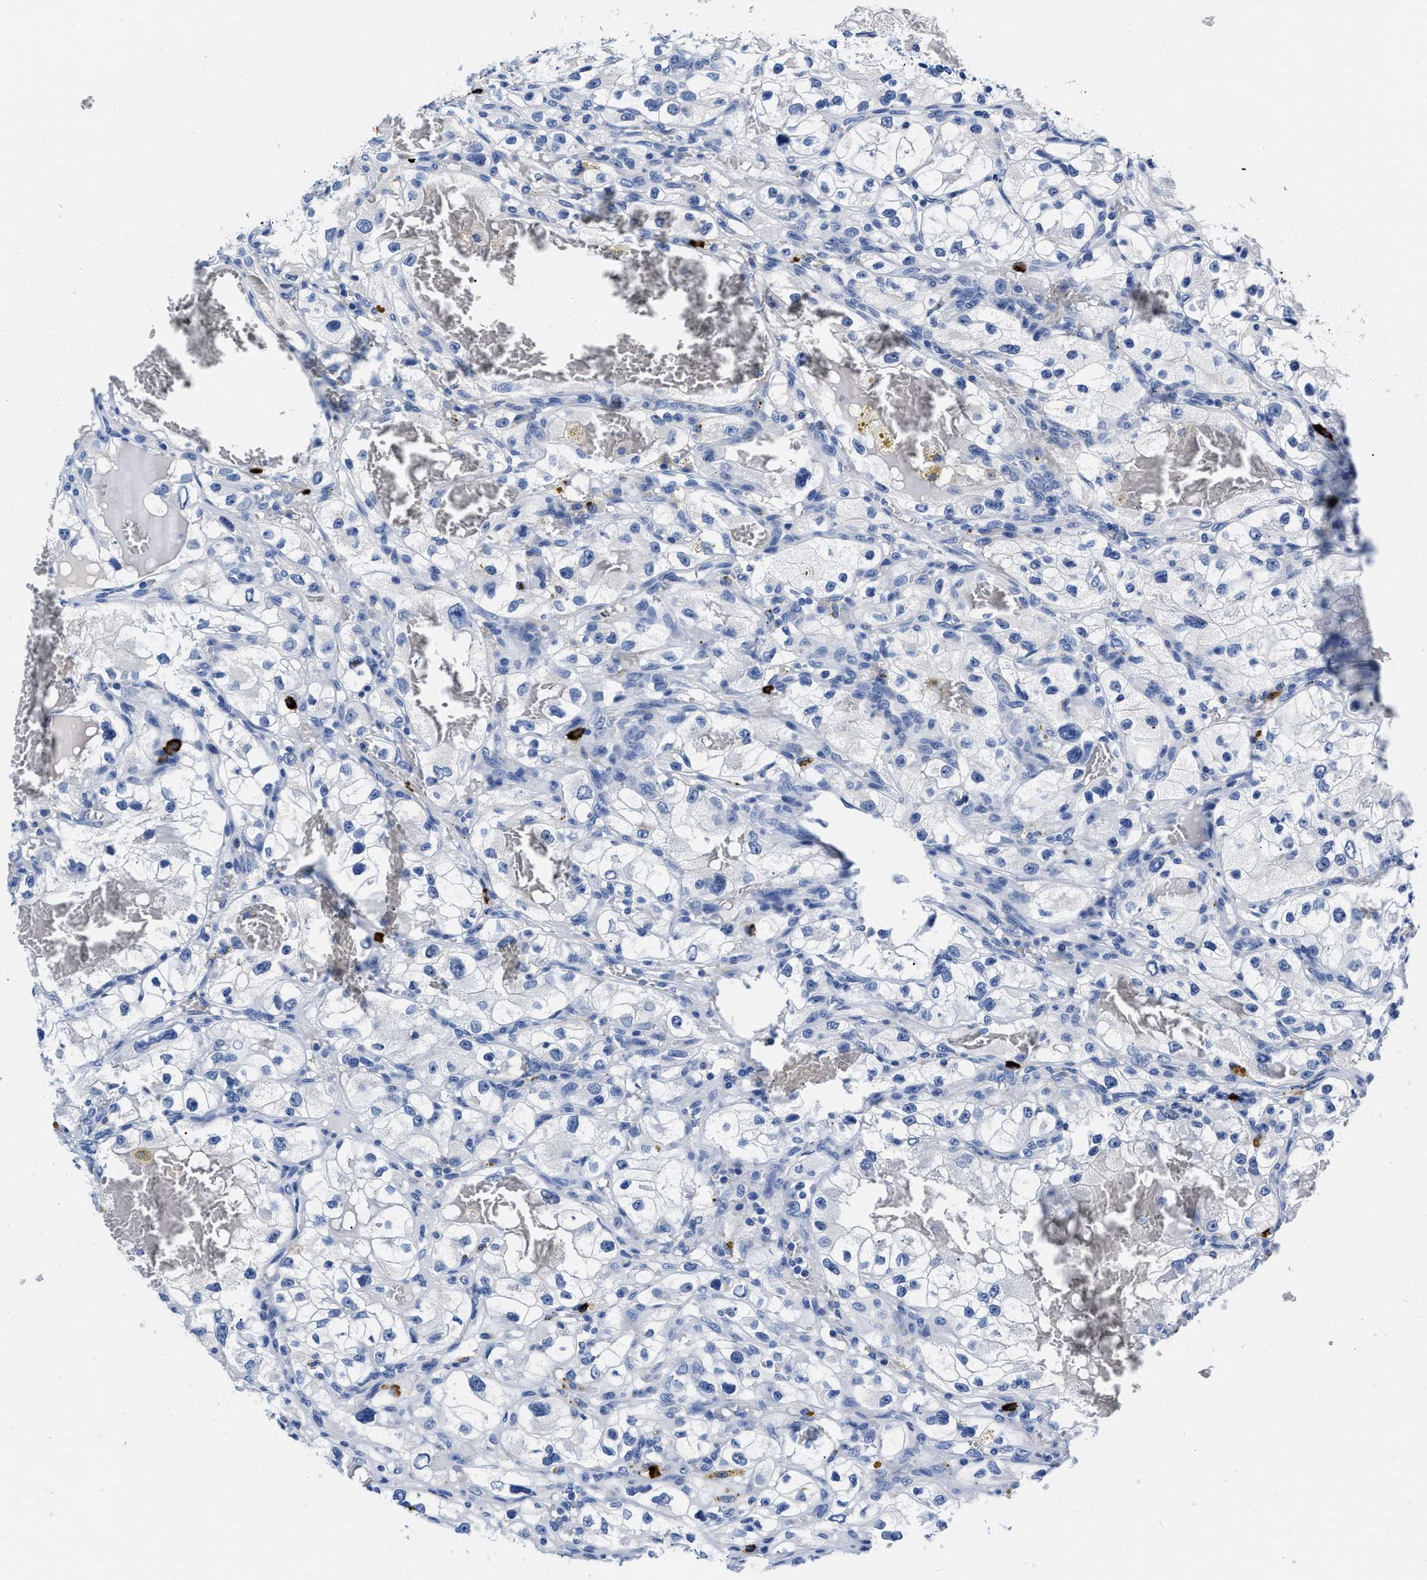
{"staining": {"intensity": "negative", "quantity": "none", "location": "none"}, "tissue": "renal cancer", "cell_type": "Tumor cells", "image_type": "cancer", "snomed": [{"axis": "morphology", "description": "Adenocarcinoma, NOS"}, {"axis": "topography", "description": "Kidney"}], "caption": "Tumor cells show no significant protein expression in renal adenocarcinoma.", "gene": "CER1", "patient": {"sex": "female", "age": 57}}